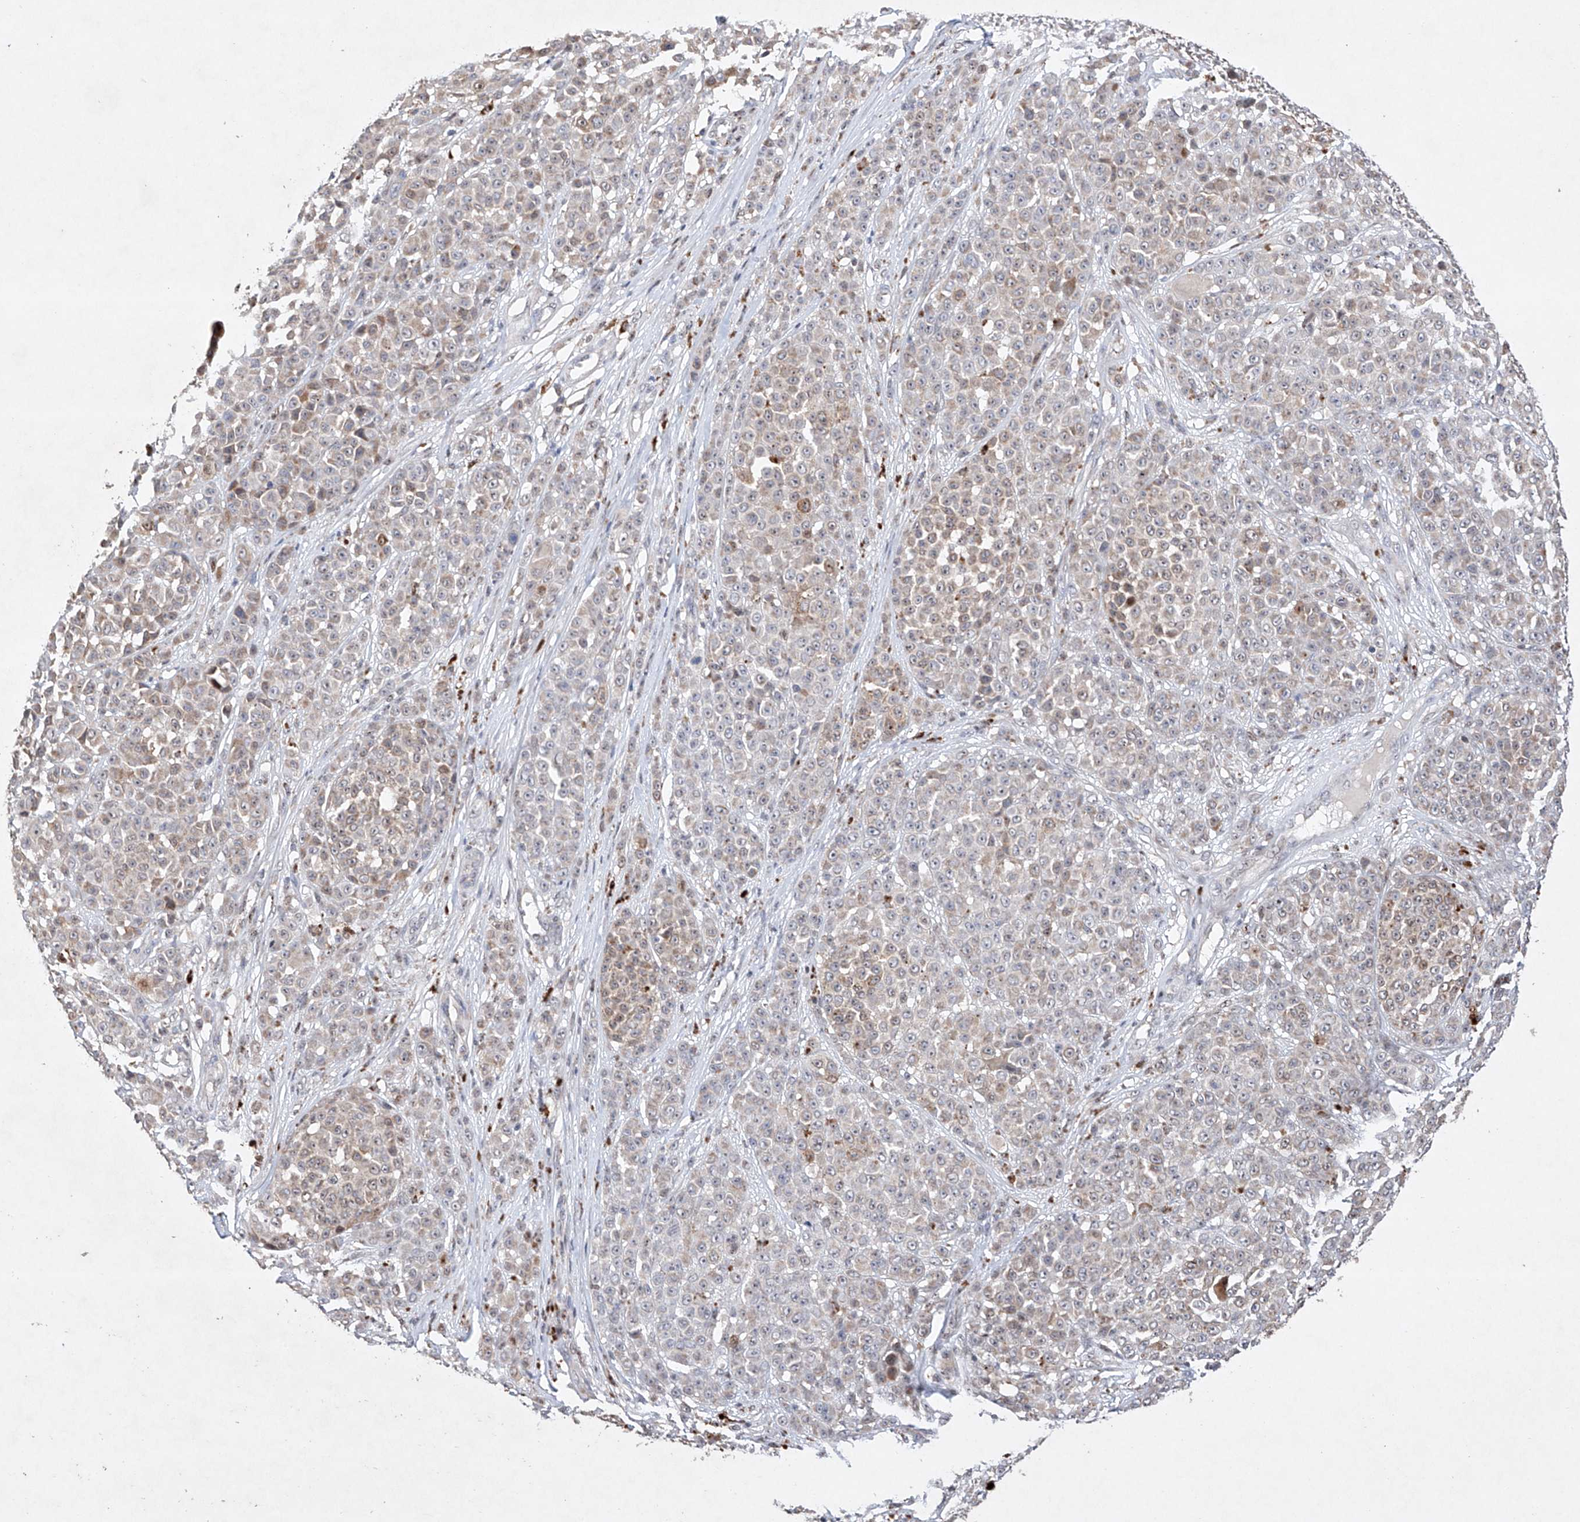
{"staining": {"intensity": "weak", "quantity": "<25%", "location": "cytoplasmic/membranous"}, "tissue": "melanoma", "cell_type": "Tumor cells", "image_type": "cancer", "snomed": [{"axis": "morphology", "description": "Malignant melanoma, NOS"}, {"axis": "topography", "description": "Skin"}], "caption": "An image of human malignant melanoma is negative for staining in tumor cells. (IHC, brightfield microscopy, high magnification).", "gene": "AFG1L", "patient": {"sex": "female", "age": 94}}